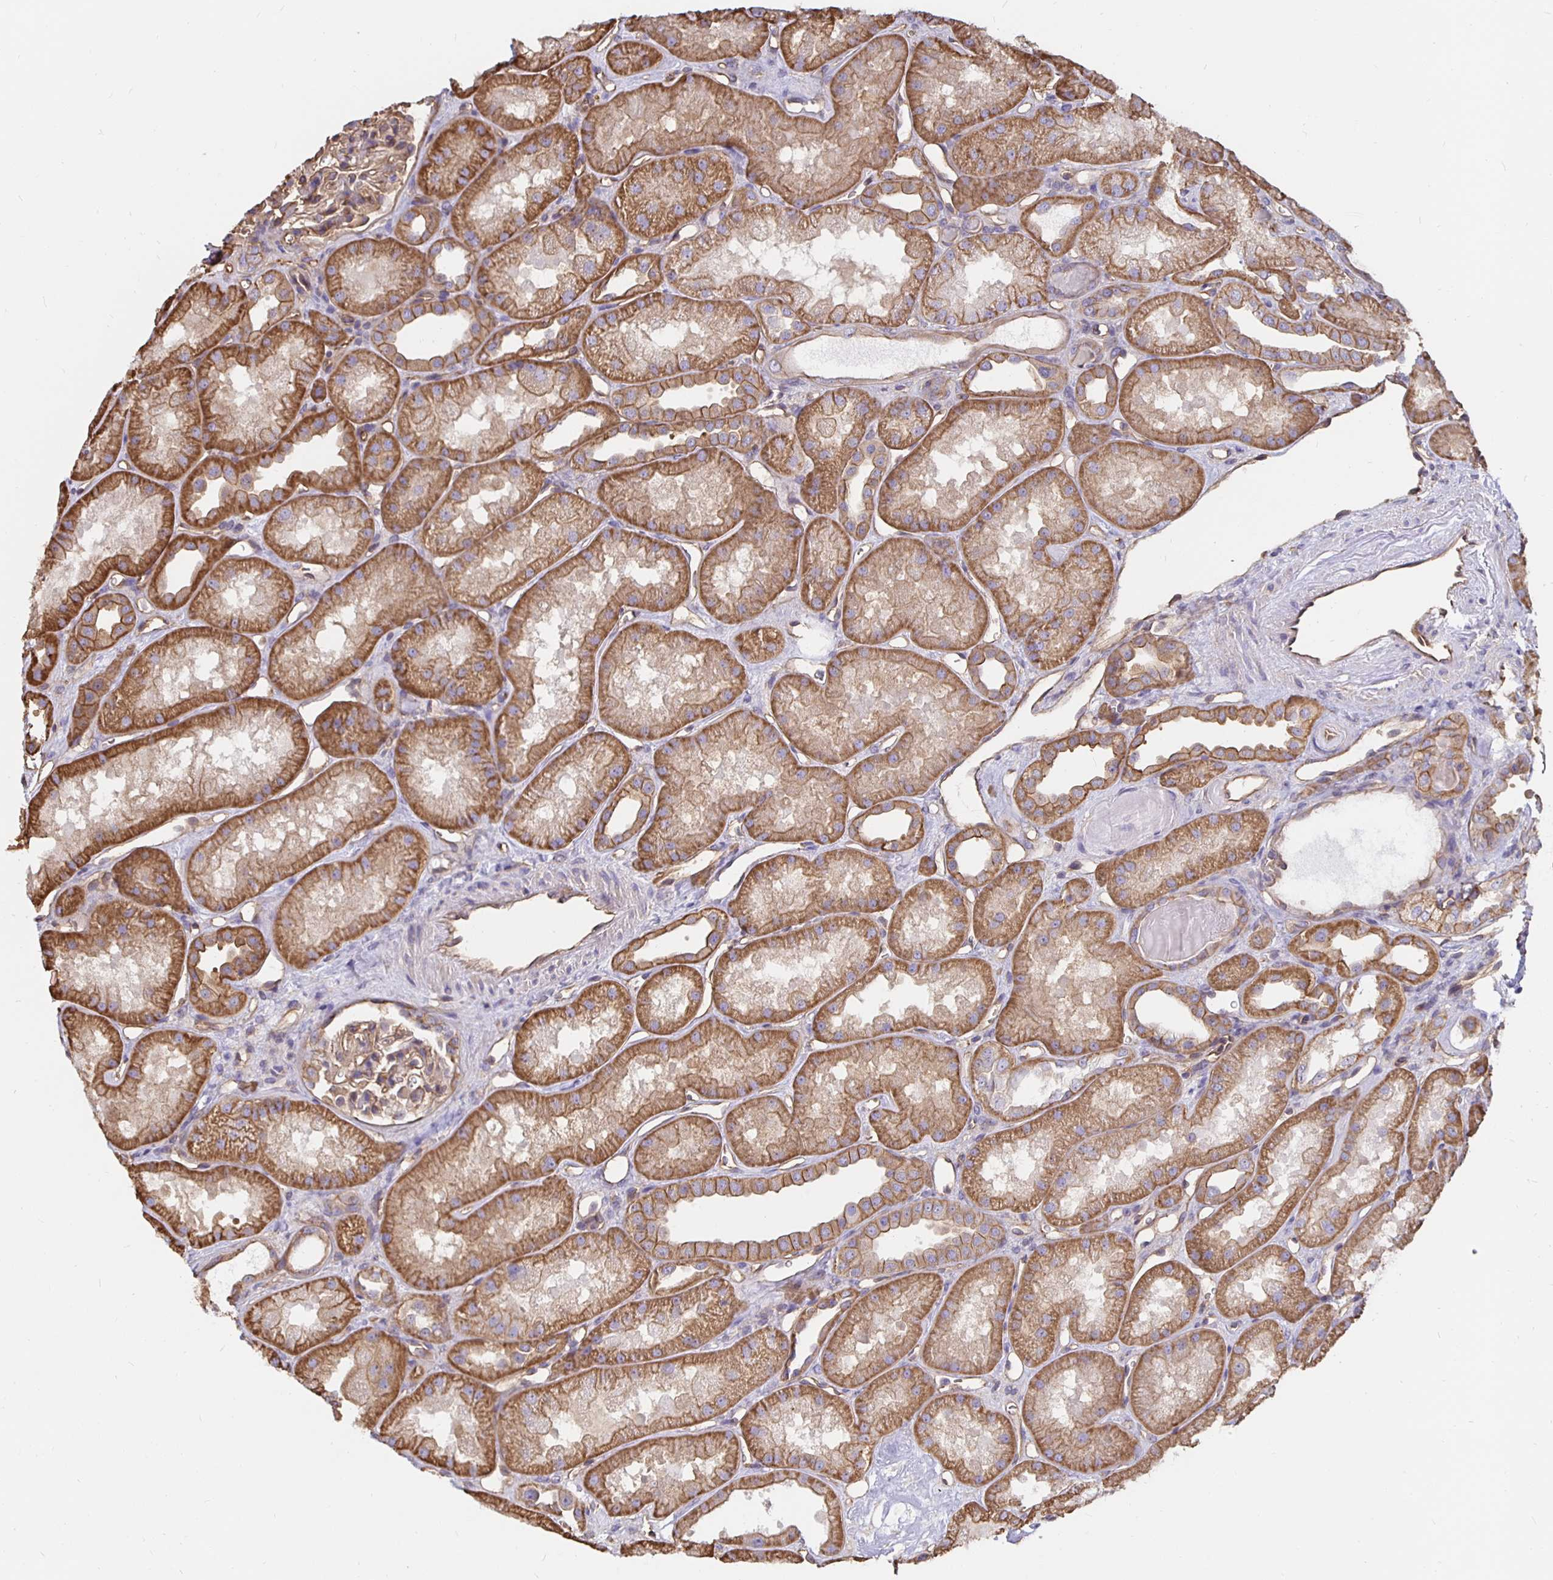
{"staining": {"intensity": "weak", "quantity": "25%-75%", "location": "cytoplasmic/membranous"}, "tissue": "kidney", "cell_type": "Cells in glomeruli", "image_type": "normal", "snomed": [{"axis": "morphology", "description": "Normal tissue, NOS"}, {"axis": "topography", "description": "Kidney"}], "caption": "Cells in glomeruli show weak cytoplasmic/membranous positivity in approximately 25%-75% of cells in benign kidney.", "gene": "ARHGEF39", "patient": {"sex": "male", "age": 61}}